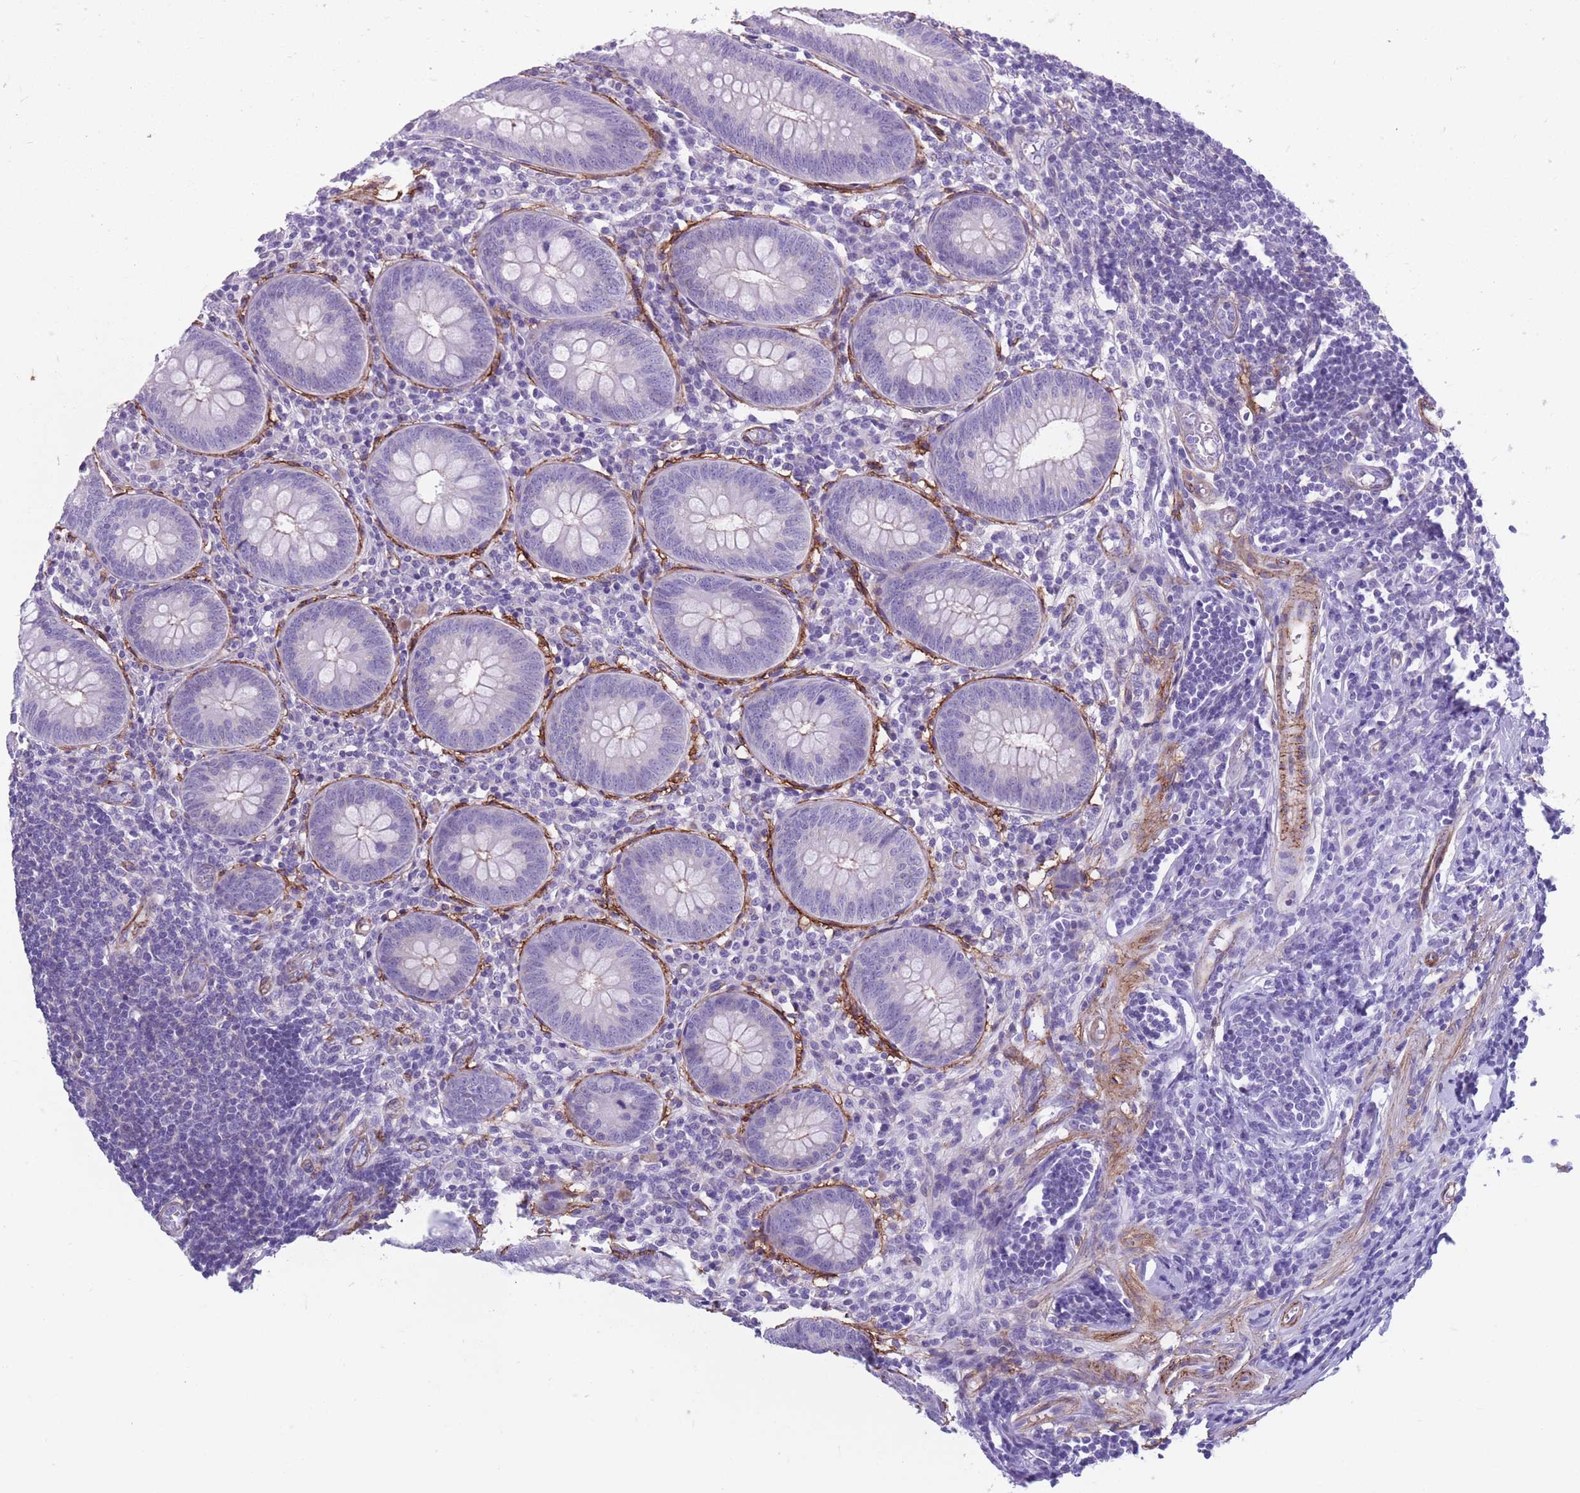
{"staining": {"intensity": "weak", "quantity": "<25%", "location": "cytoplasmic/membranous"}, "tissue": "appendix", "cell_type": "Glandular cells", "image_type": "normal", "snomed": [{"axis": "morphology", "description": "Normal tissue, NOS"}, {"axis": "topography", "description": "Appendix"}], "caption": "Glandular cells show no significant expression in unremarkable appendix.", "gene": "DPYD", "patient": {"sex": "female", "age": 54}}